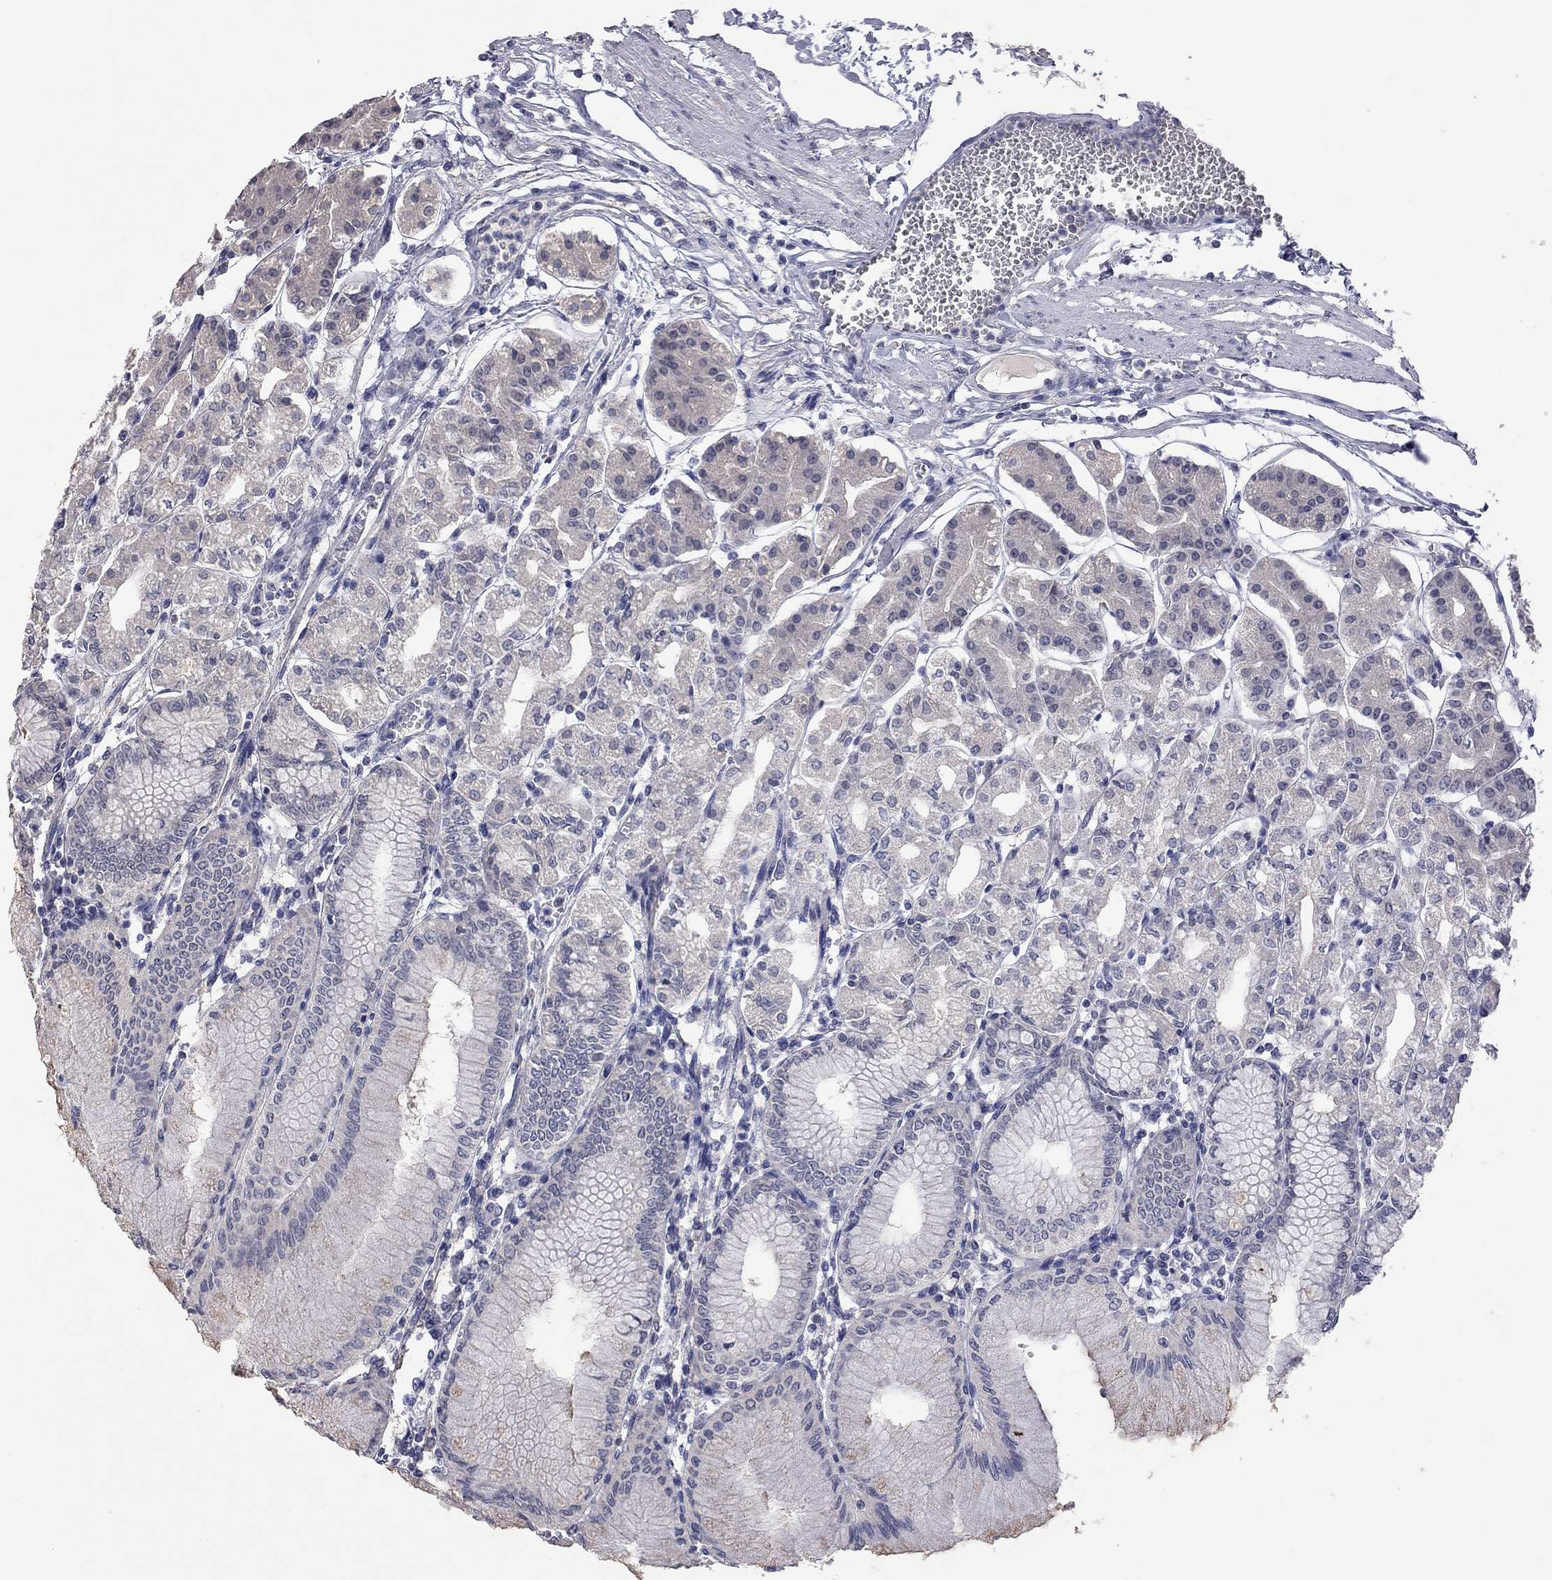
{"staining": {"intensity": "negative", "quantity": "none", "location": "none"}, "tissue": "stomach", "cell_type": "Glandular cells", "image_type": "normal", "snomed": [{"axis": "morphology", "description": "Normal tissue, NOS"}, {"axis": "topography", "description": "Skeletal muscle"}, {"axis": "topography", "description": "Stomach"}], "caption": "DAB immunohistochemical staining of unremarkable human stomach exhibits no significant positivity in glandular cells. (Stains: DAB immunohistochemistry (IHC) with hematoxylin counter stain, Microscopy: brightfield microscopy at high magnification).", "gene": "FABP12", "patient": {"sex": "female", "age": 57}}